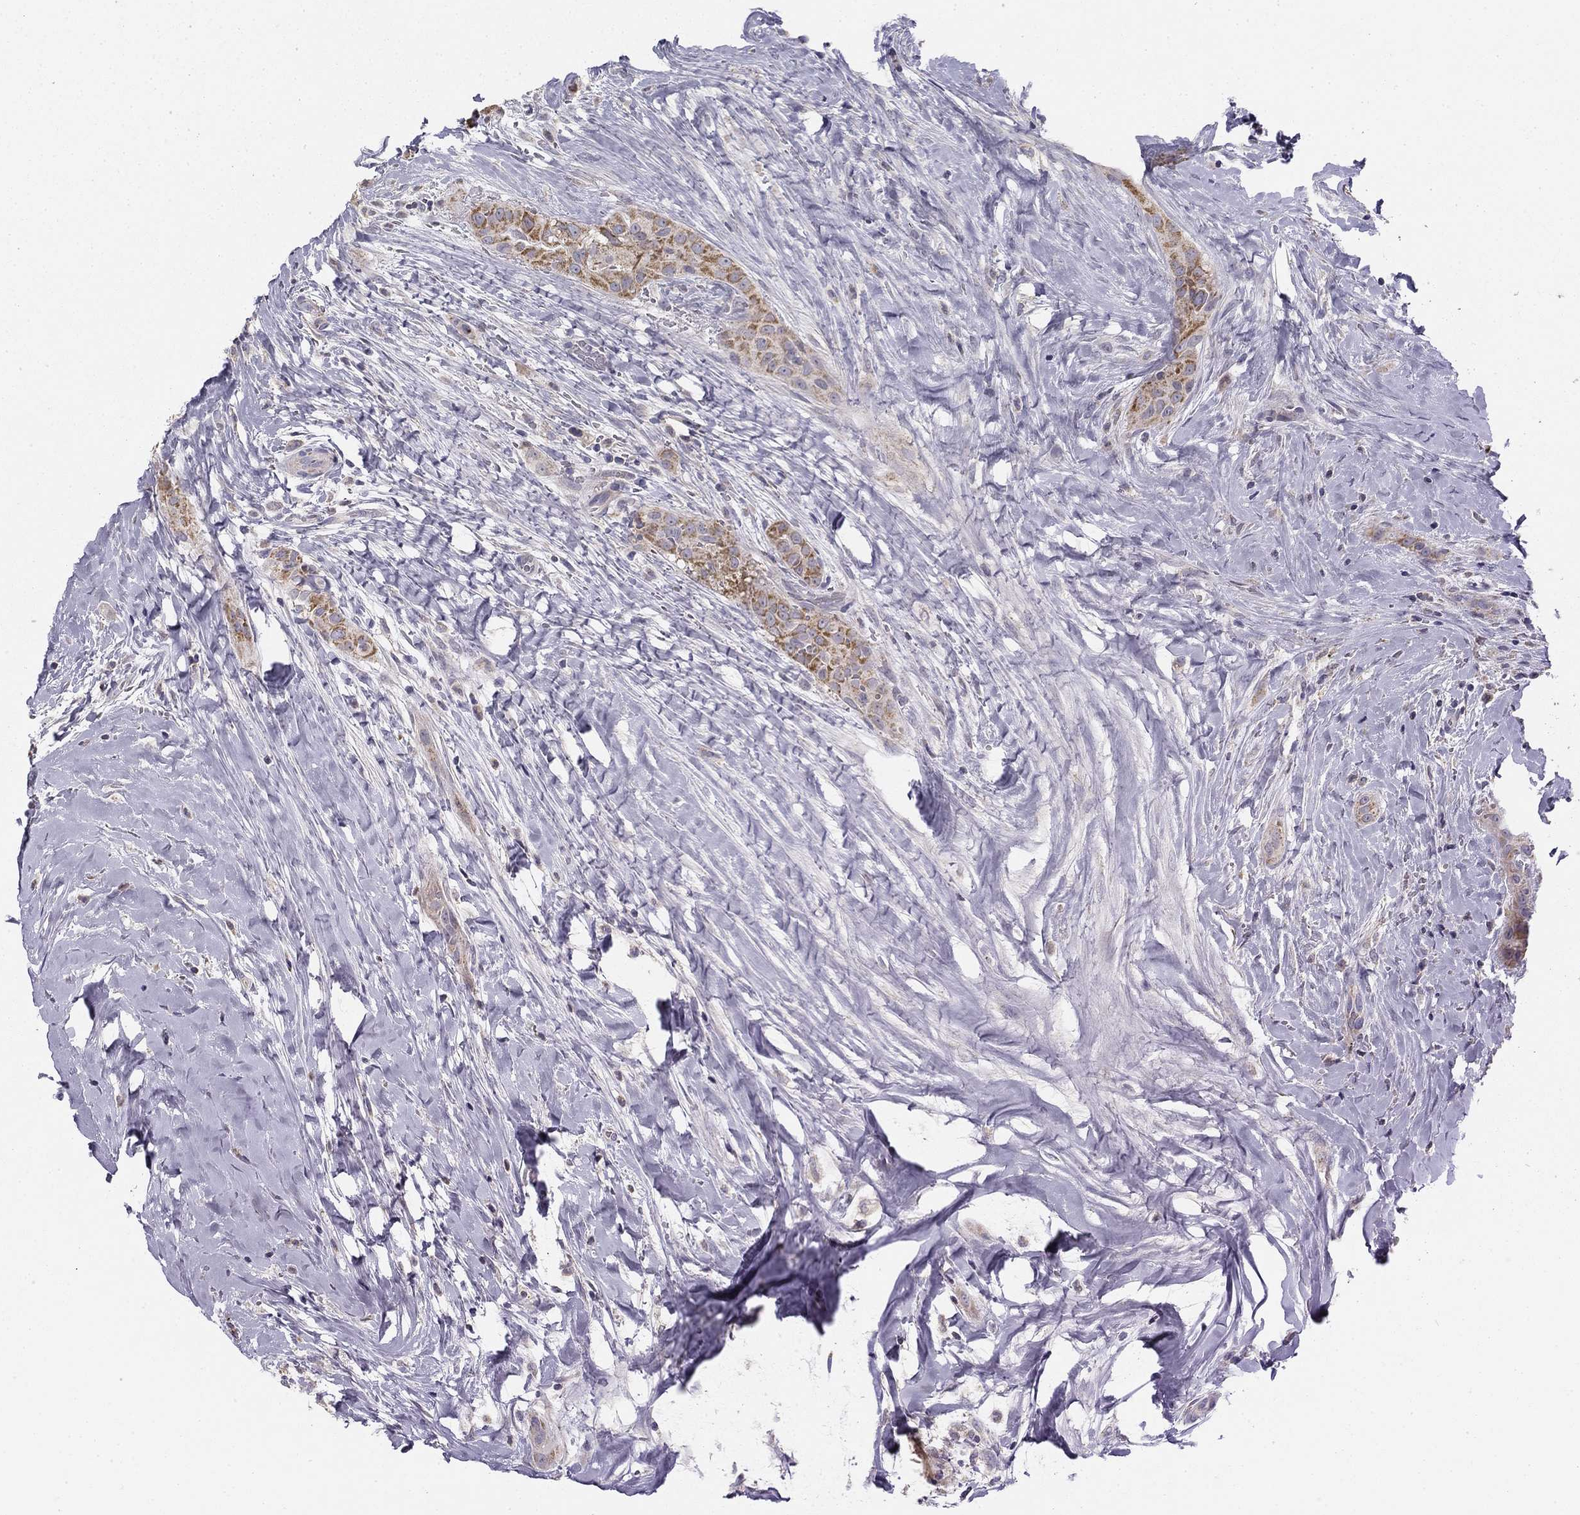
{"staining": {"intensity": "moderate", "quantity": ">75%", "location": "cytoplasmic/membranous"}, "tissue": "thyroid cancer", "cell_type": "Tumor cells", "image_type": "cancer", "snomed": [{"axis": "morphology", "description": "Papillary adenocarcinoma, NOS"}, {"axis": "topography", "description": "Thyroid gland"}], "caption": "A photomicrograph of human thyroid cancer (papillary adenocarcinoma) stained for a protein reveals moderate cytoplasmic/membranous brown staining in tumor cells.", "gene": "SLC2A9", "patient": {"sex": "male", "age": 61}}